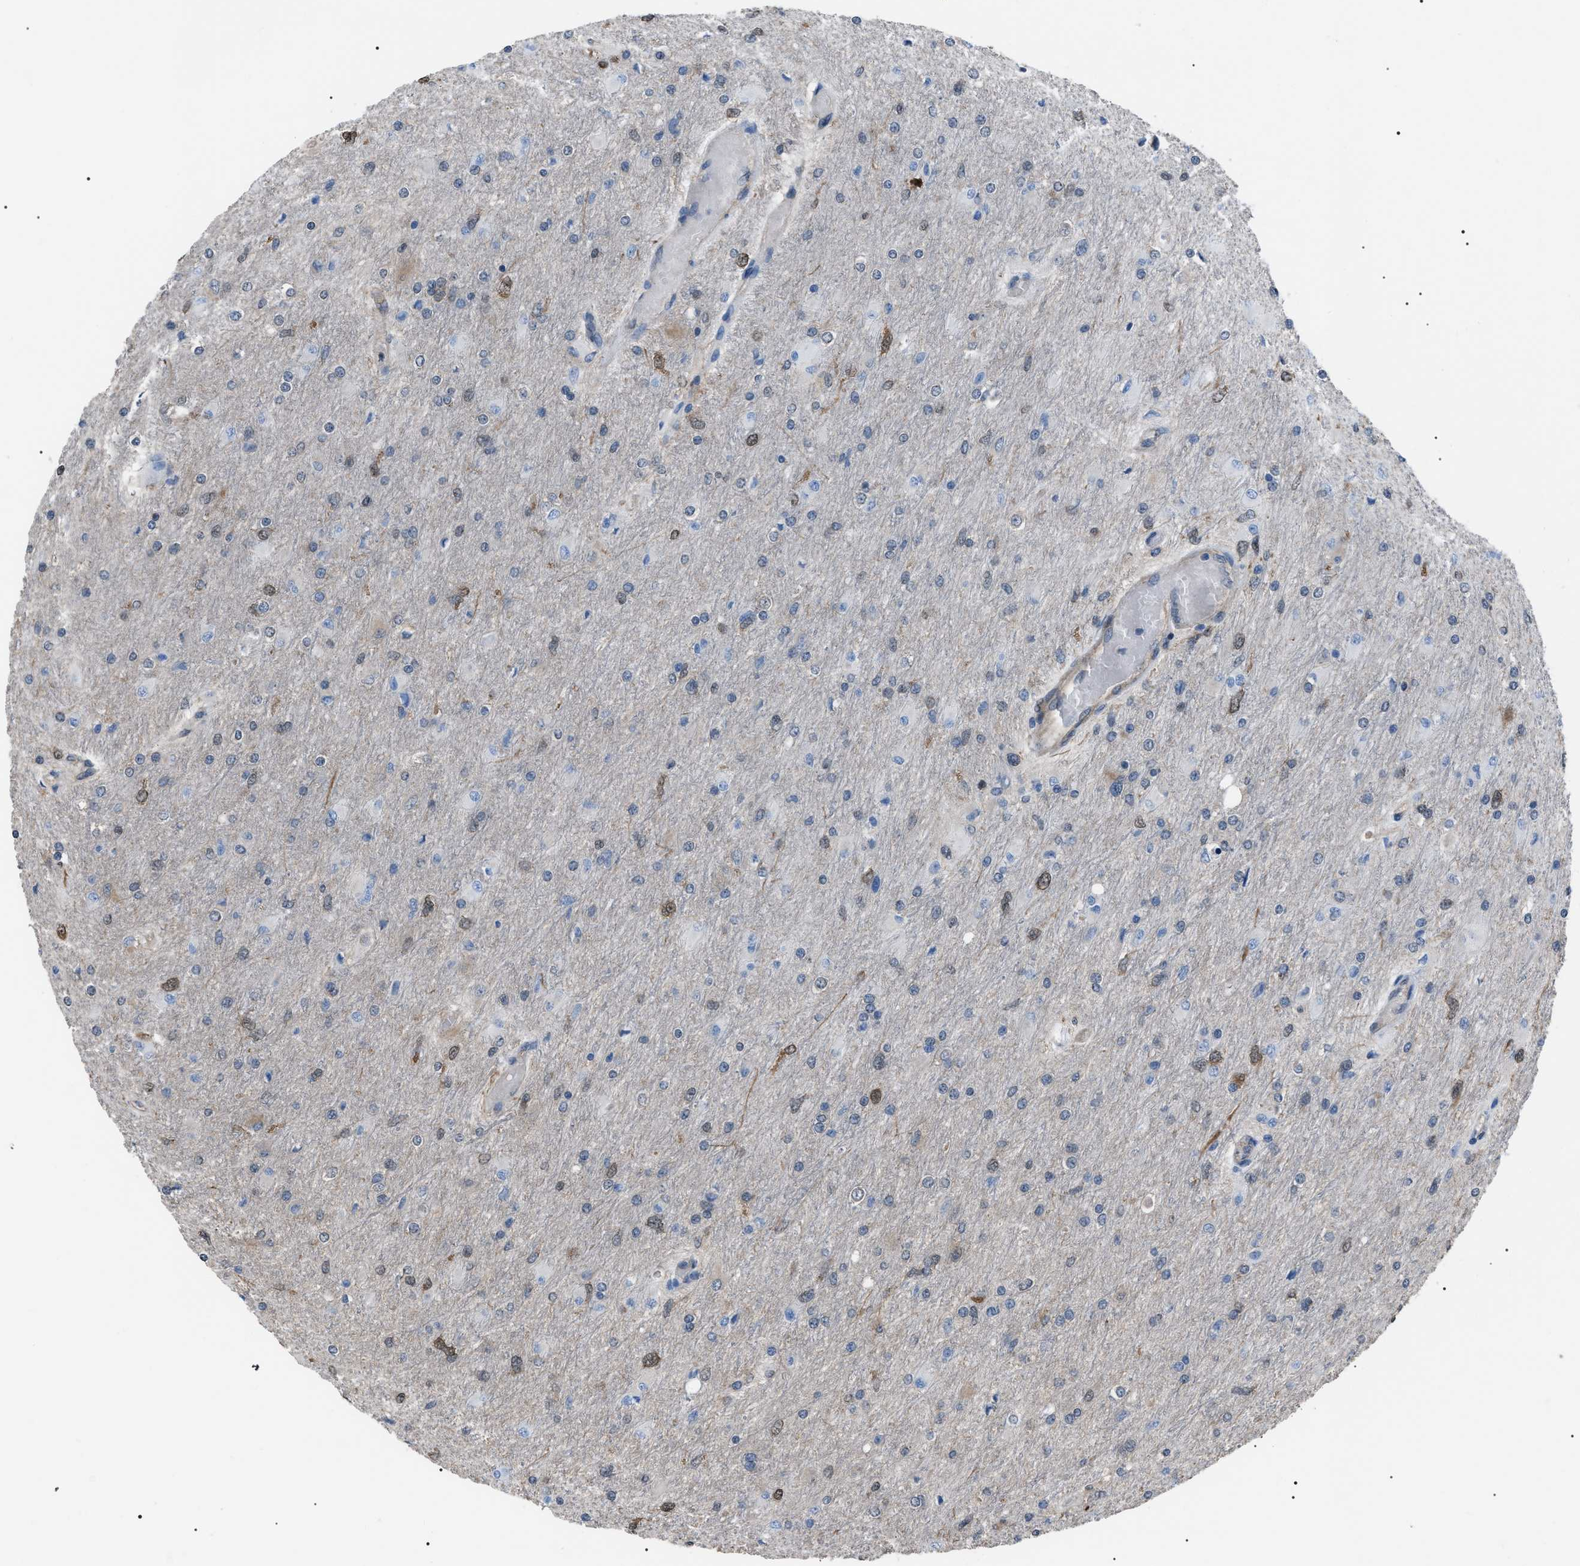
{"staining": {"intensity": "weak", "quantity": "<25%", "location": "cytoplasmic/membranous"}, "tissue": "glioma", "cell_type": "Tumor cells", "image_type": "cancer", "snomed": [{"axis": "morphology", "description": "Glioma, malignant, High grade"}, {"axis": "topography", "description": "Cerebral cortex"}], "caption": "Protein analysis of glioma exhibits no significant expression in tumor cells. (Brightfield microscopy of DAB (3,3'-diaminobenzidine) immunohistochemistry (IHC) at high magnification).", "gene": "PDCD5", "patient": {"sex": "female", "age": 36}}